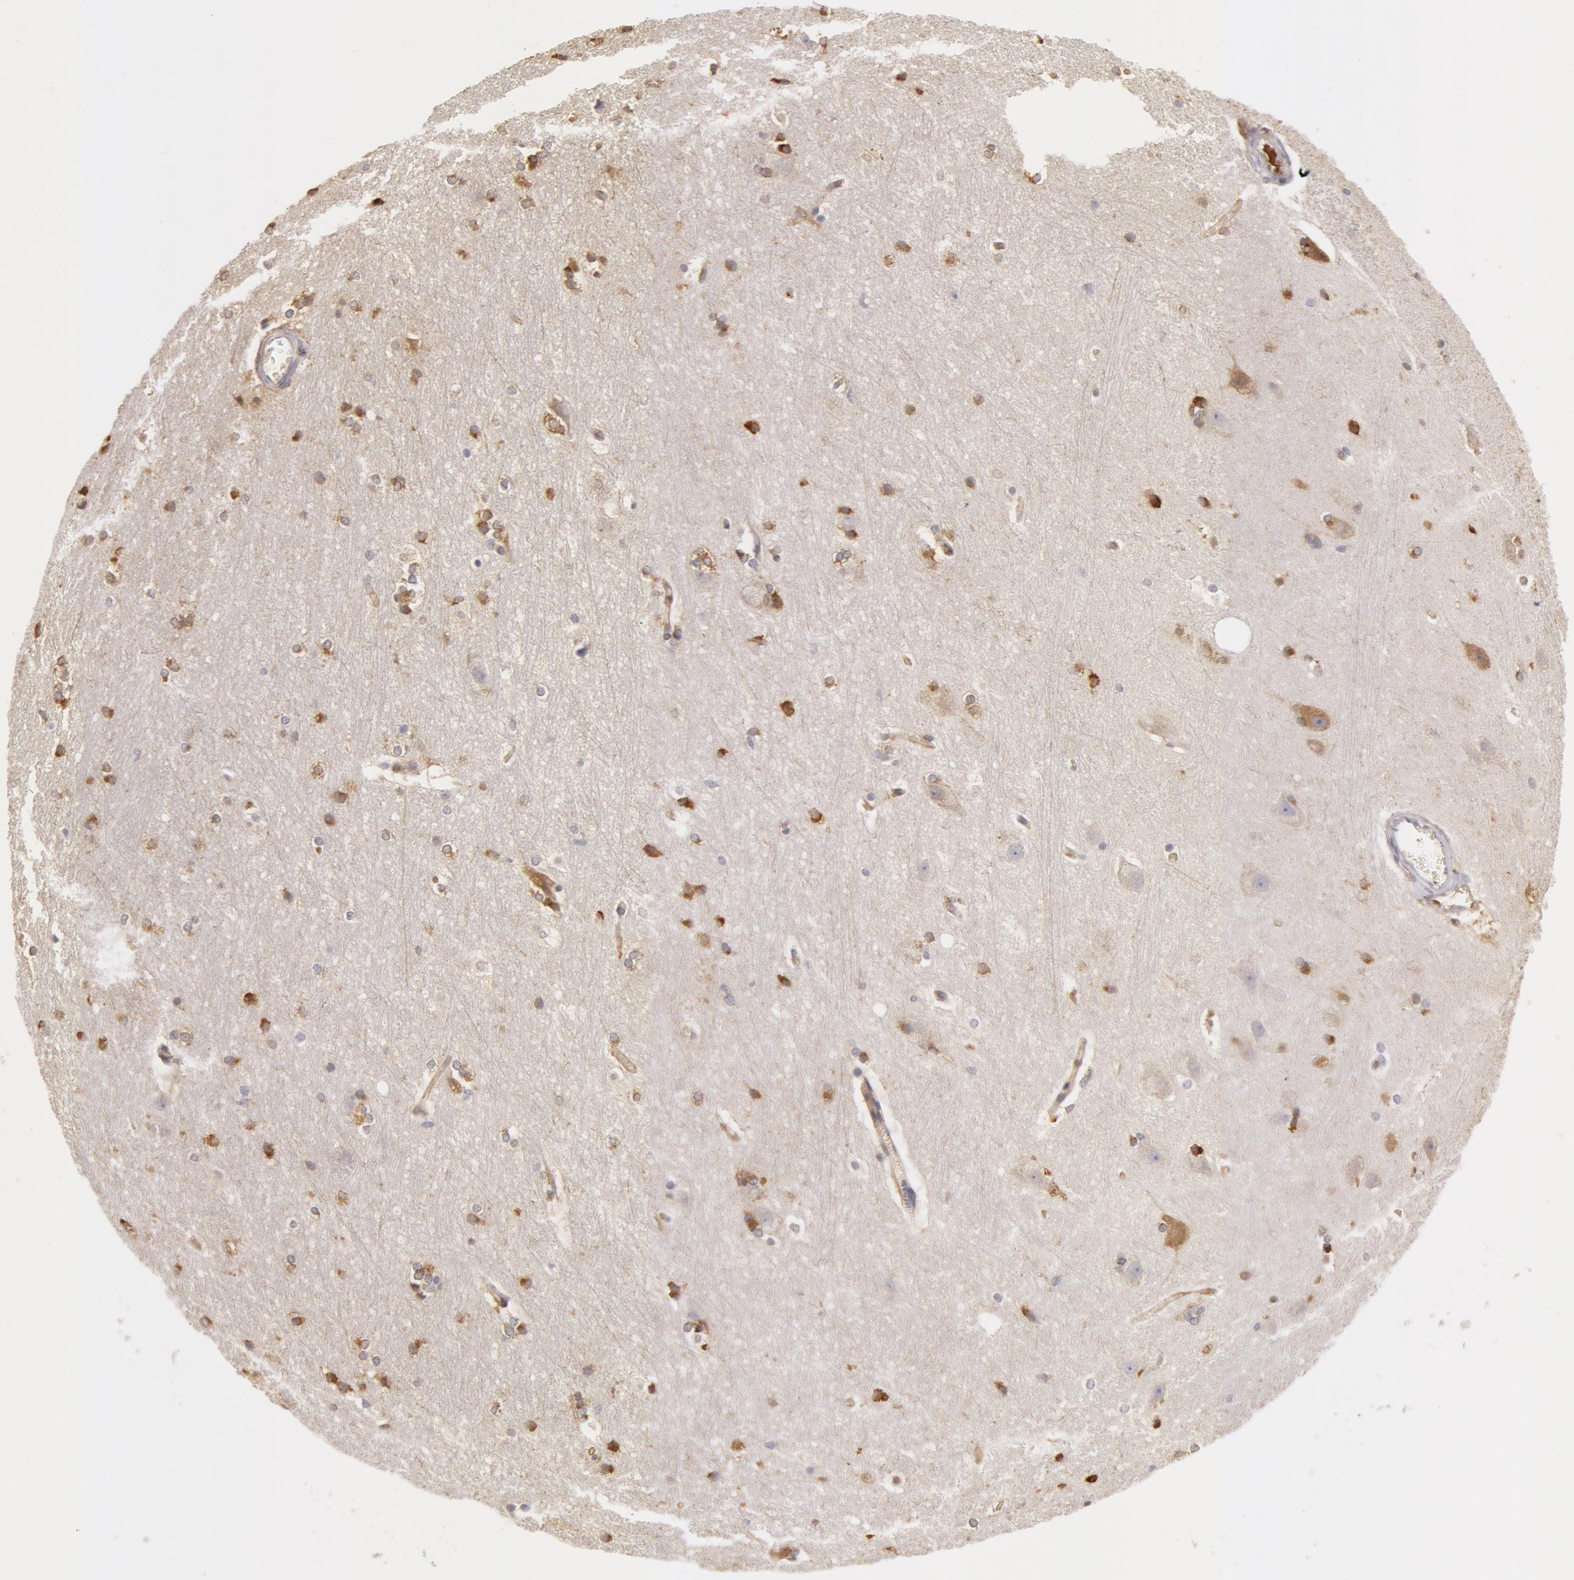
{"staining": {"intensity": "moderate", "quantity": "<25%", "location": "cytoplasmic/membranous"}, "tissue": "hippocampus", "cell_type": "Glial cells", "image_type": "normal", "snomed": [{"axis": "morphology", "description": "Normal tissue, NOS"}, {"axis": "topography", "description": "Hippocampus"}], "caption": "A brown stain shows moderate cytoplasmic/membranous expression of a protein in glial cells of unremarkable hippocampus.", "gene": "TF", "patient": {"sex": "female", "age": 19}}